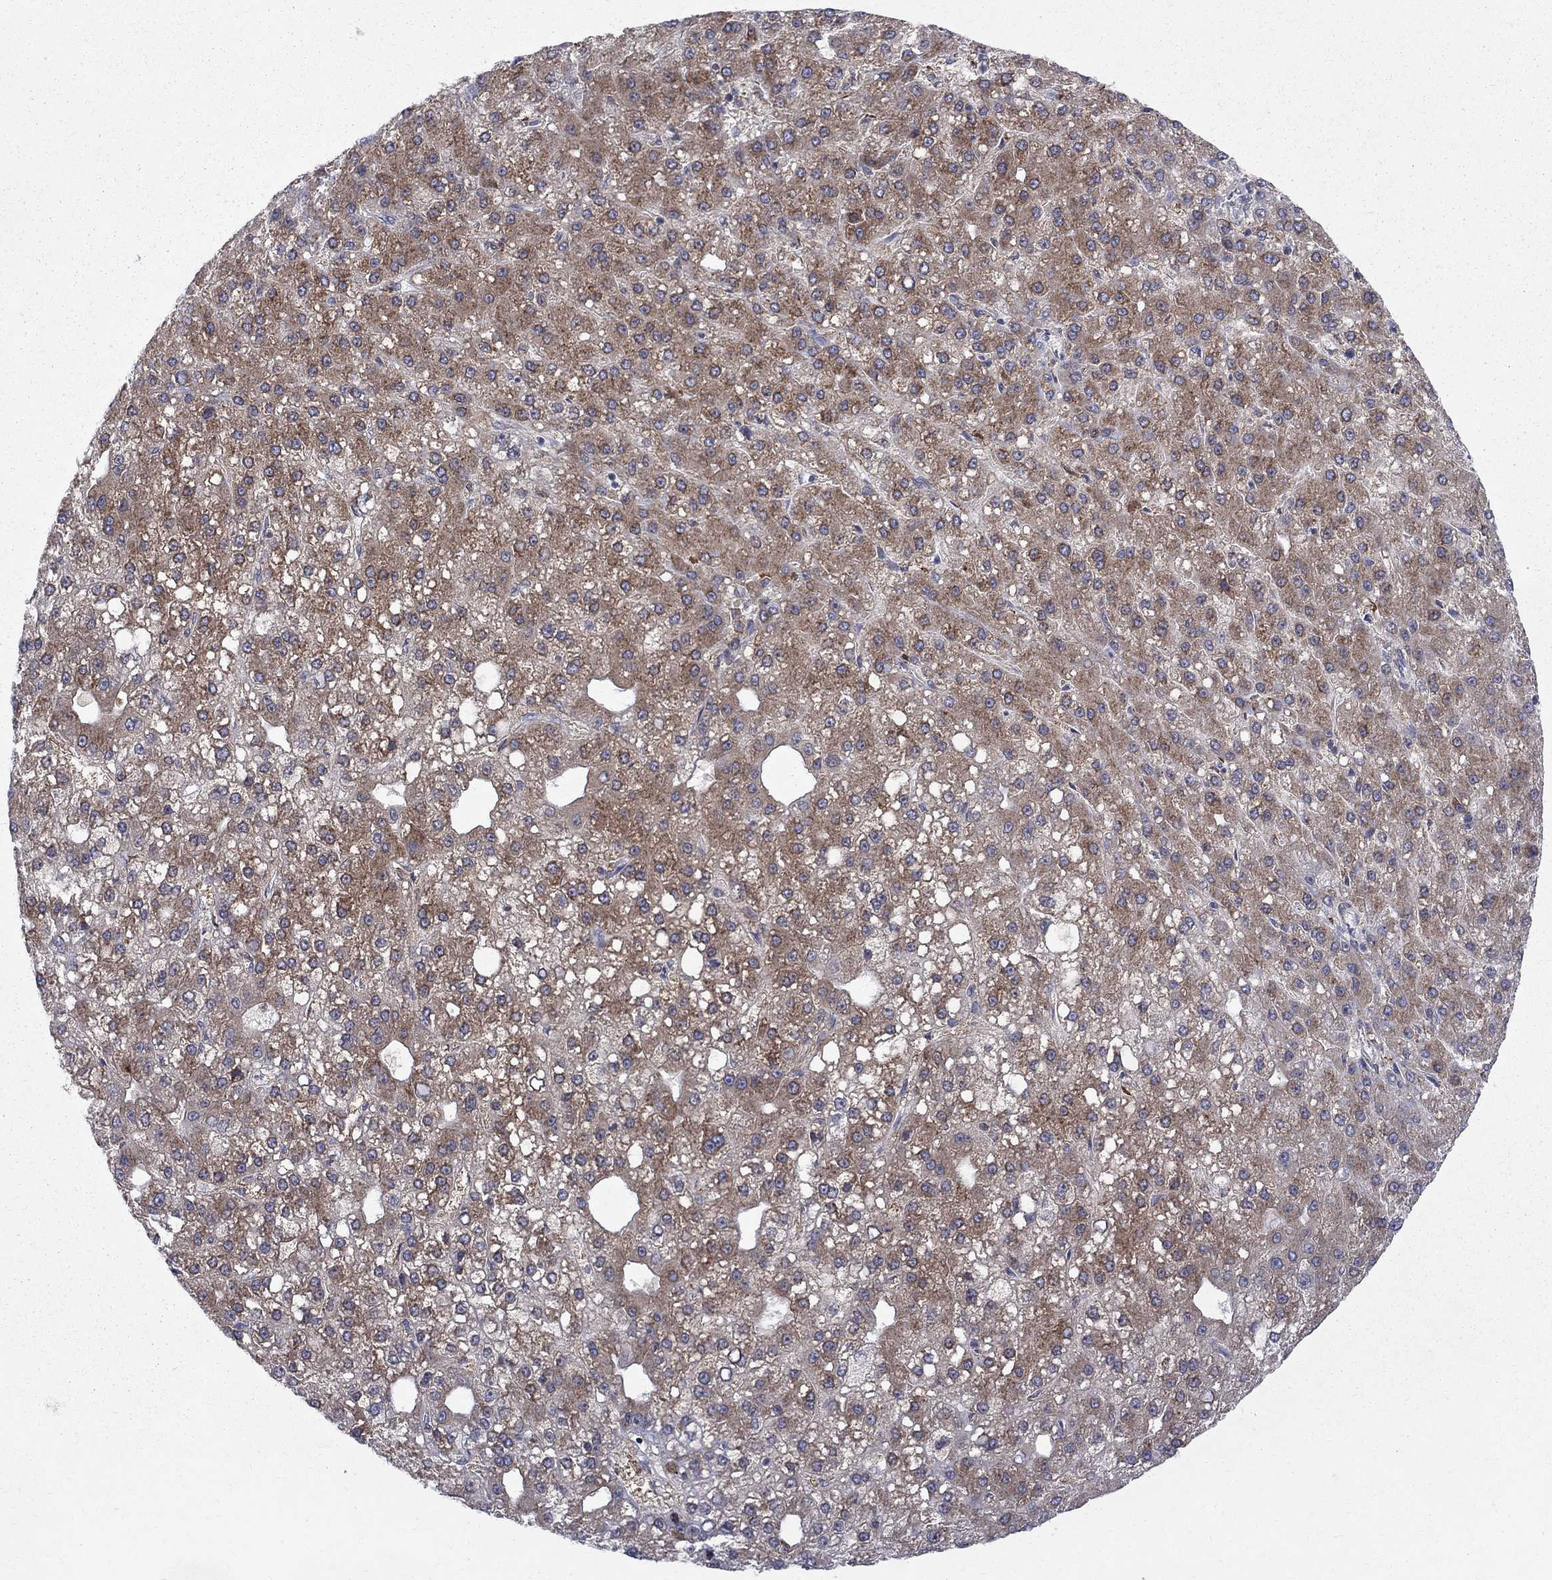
{"staining": {"intensity": "weak", "quantity": ">75%", "location": "cytoplasmic/membranous"}, "tissue": "liver cancer", "cell_type": "Tumor cells", "image_type": "cancer", "snomed": [{"axis": "morphology", "description": "Carcinoma, Hepatocellular, NOS"}, {"axis": "topography", "description": "Liver"}], "caption": "Liver cancer (hepatocellular carcinoma) tissue shows weak cytoplasmic/membranous positivity in approximately >75% of tumor cells, visualized by immunohistochemistry.", "gene": "CAB39L", "patient": {"sex": "male", "age": 67}}